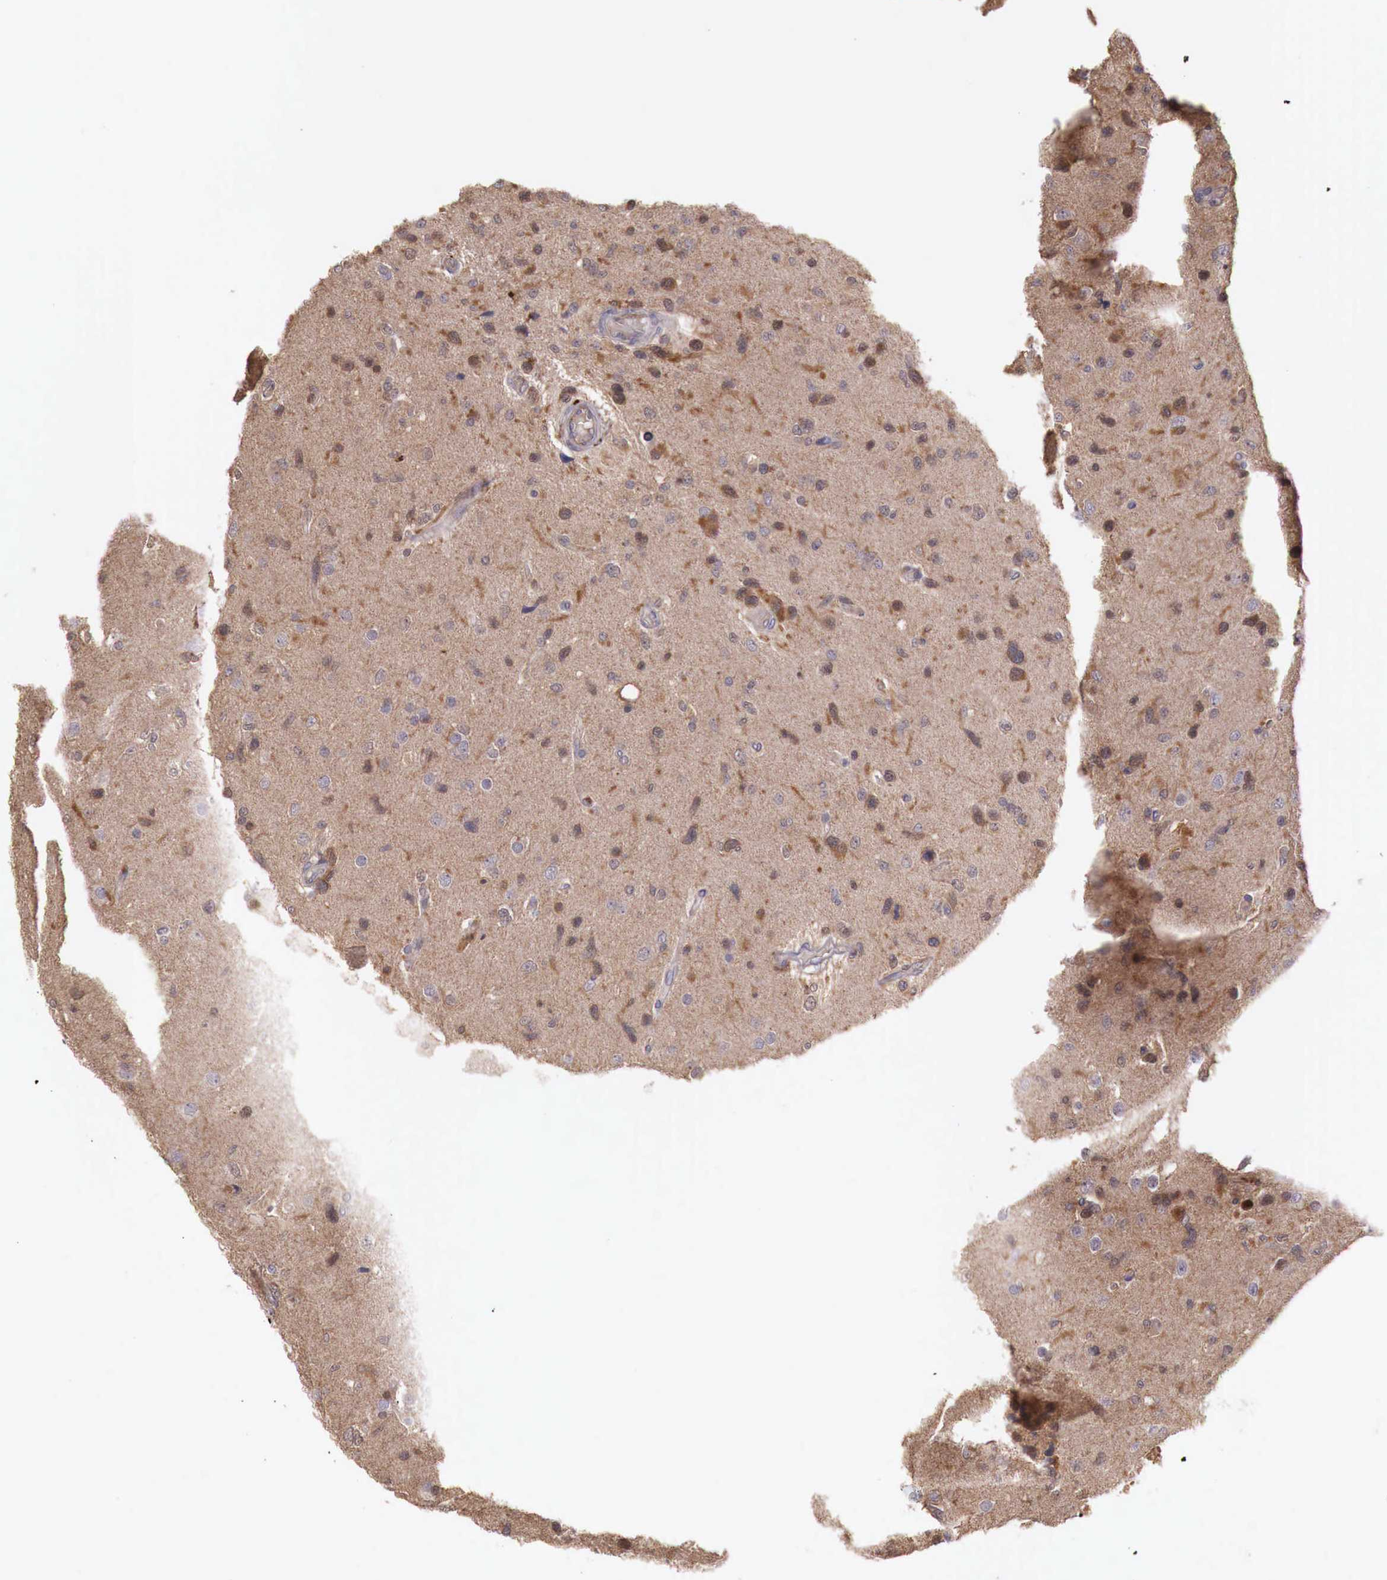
{"staining": {"intensity": "moderate", "quantity": ">75%", "location": "cytoplasmic/membranous"}, "tissue": "glioma", "cell_type": "Tumor cells", "image_type": "cancer", "snomed": [{"axis": "morphology", "description": "Glioma, malignant, High grade"}, {"axis": "topography", "description": "Brain"}], "caption": "Tumor cells exhibit medium levels of moderate cytoplasmic/membranous expression in approximately >75% of cells in glioma.", "gene": "GAB2", "patient": {"sex": "male", "age": 77}}